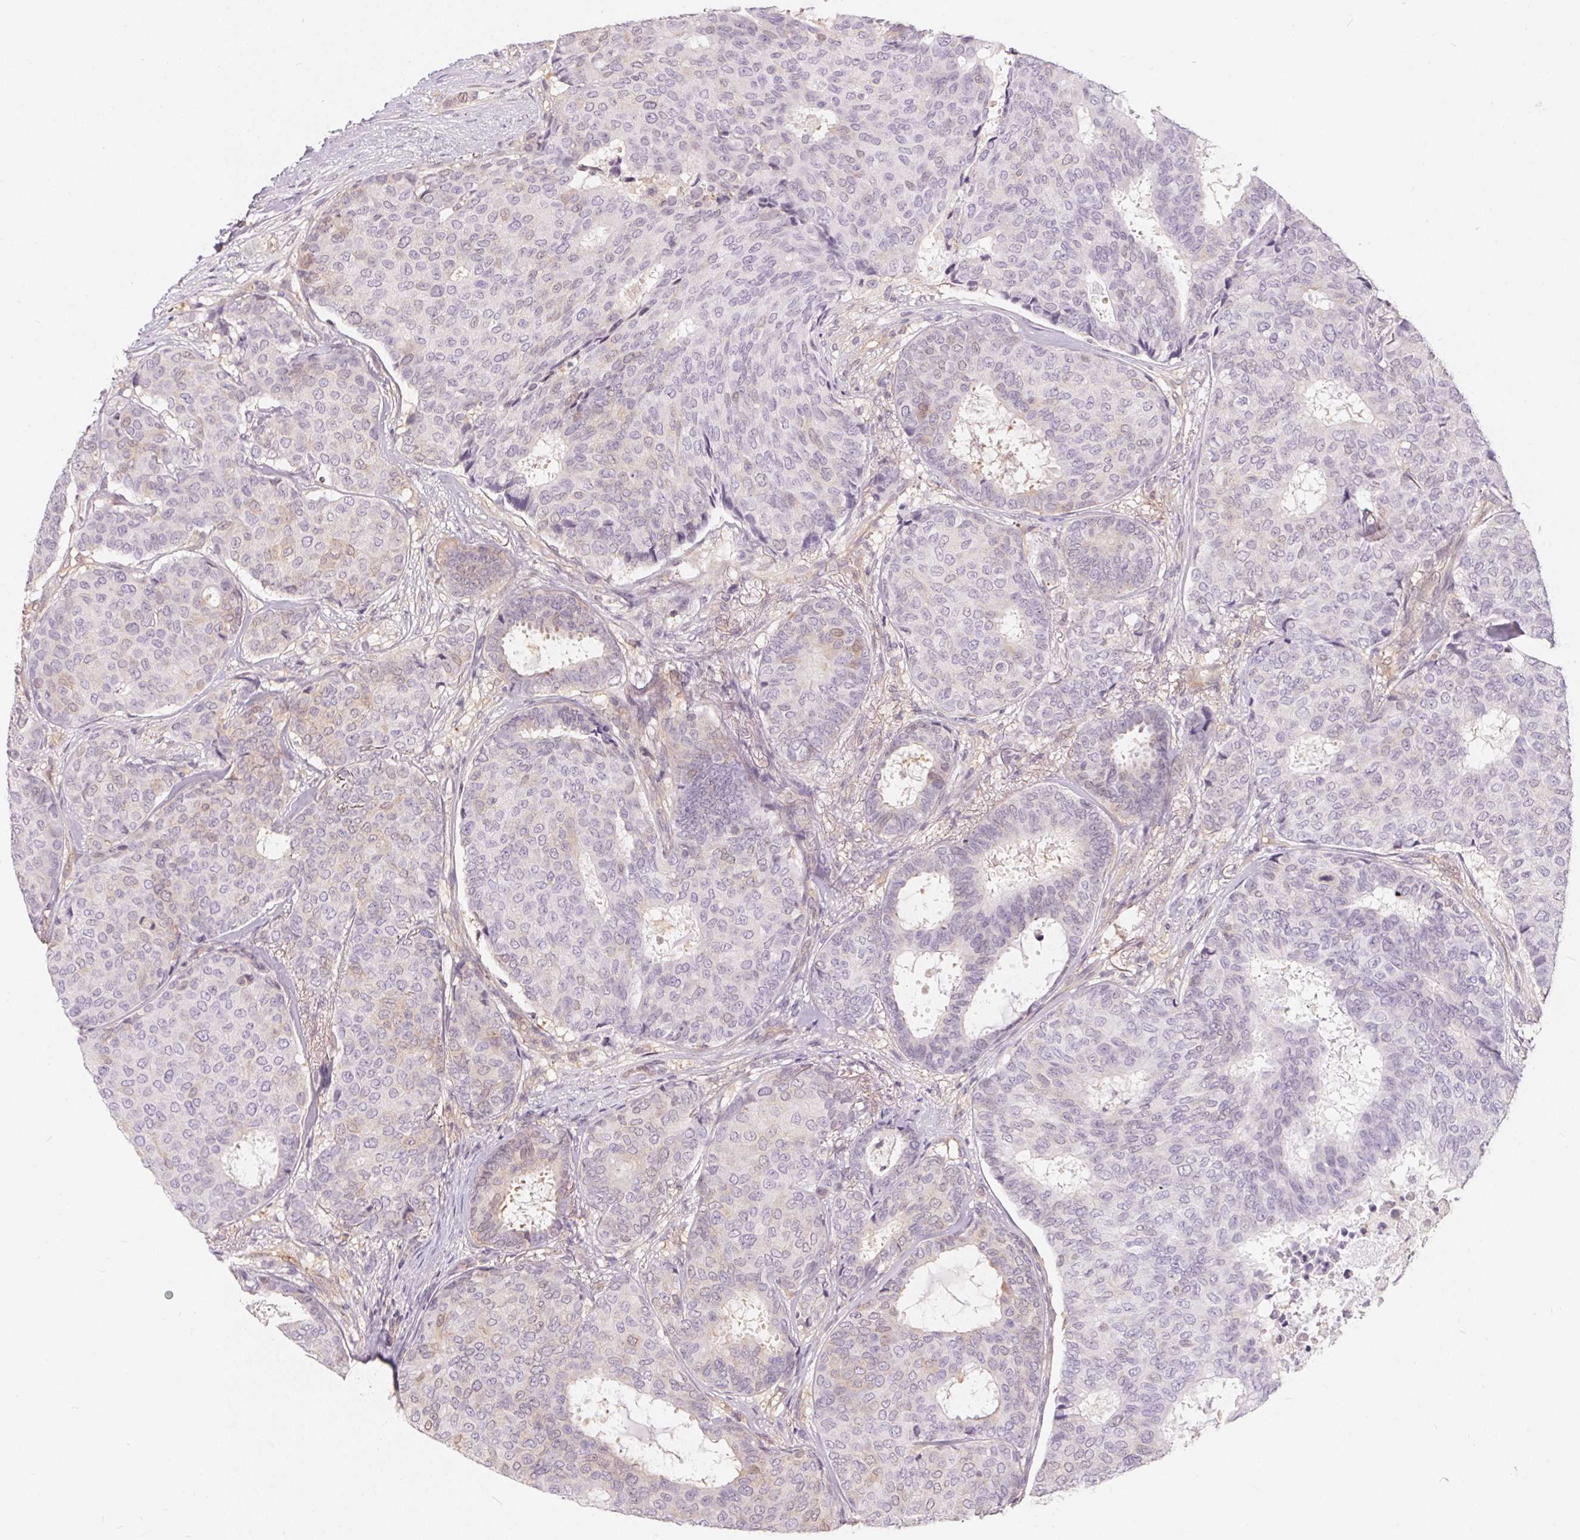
{"staining": {"intensity": "negative", "quantity": "none", "location": "none"}, "tissue": "breast cancer", "cell_type": "Tumor cells", "image_type": "cancer", "snomed": [{"axis": "morphology", "description": "Duct carcinoma"}, {"axis": "topography", "description": "Breast"}], "caption": "There is no significant positivity in tumor cells of breast cancer. Brightfield microscopy of immunohistochemistry stained with DAB (3,3'-diaminobenzidine) (brown) and hematoxylin (blue), captured at high magnification.", "gene": "BLMH", "patient": {"sex": "female", "age": 75}}